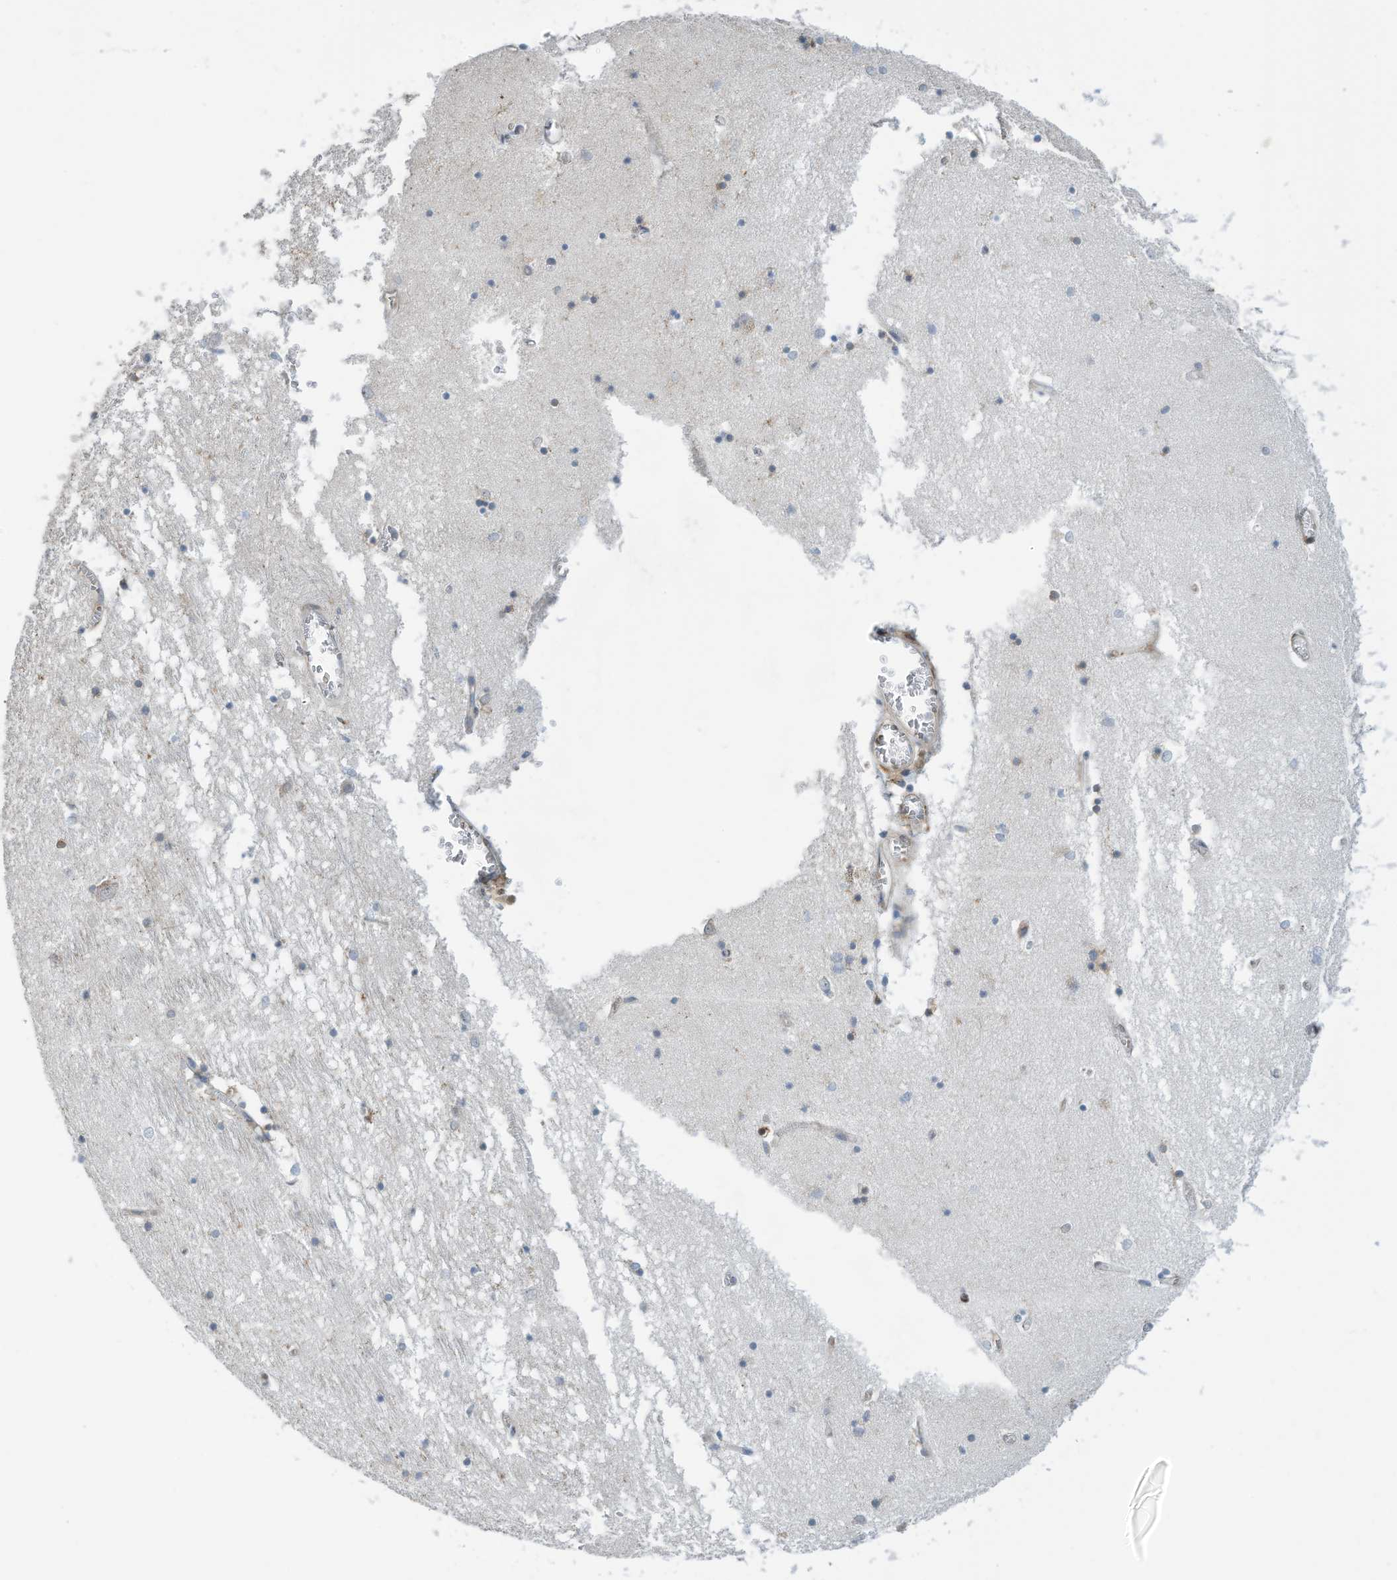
{"staining": {"intensity": "weak", "quantity": "<25%", "location": "cytoplasmic/membranous"}, "tissue": "hippocampus", "cell_type": "Glial cells", "image_type": "normal", "snomed": [{"axis": "morphology", "description": "Normal tissue, NOS"}, {"axis": "topography", "description": "Hippocampus"}], "caption": "Immunohistochemical staining of normal hippocampus shows no significant staining in glial cells. (DAB immunohistochemistry (IHC), high magnification).", "gene": "ZBTB45", "patient": {"sex": "male", "age": 70}}